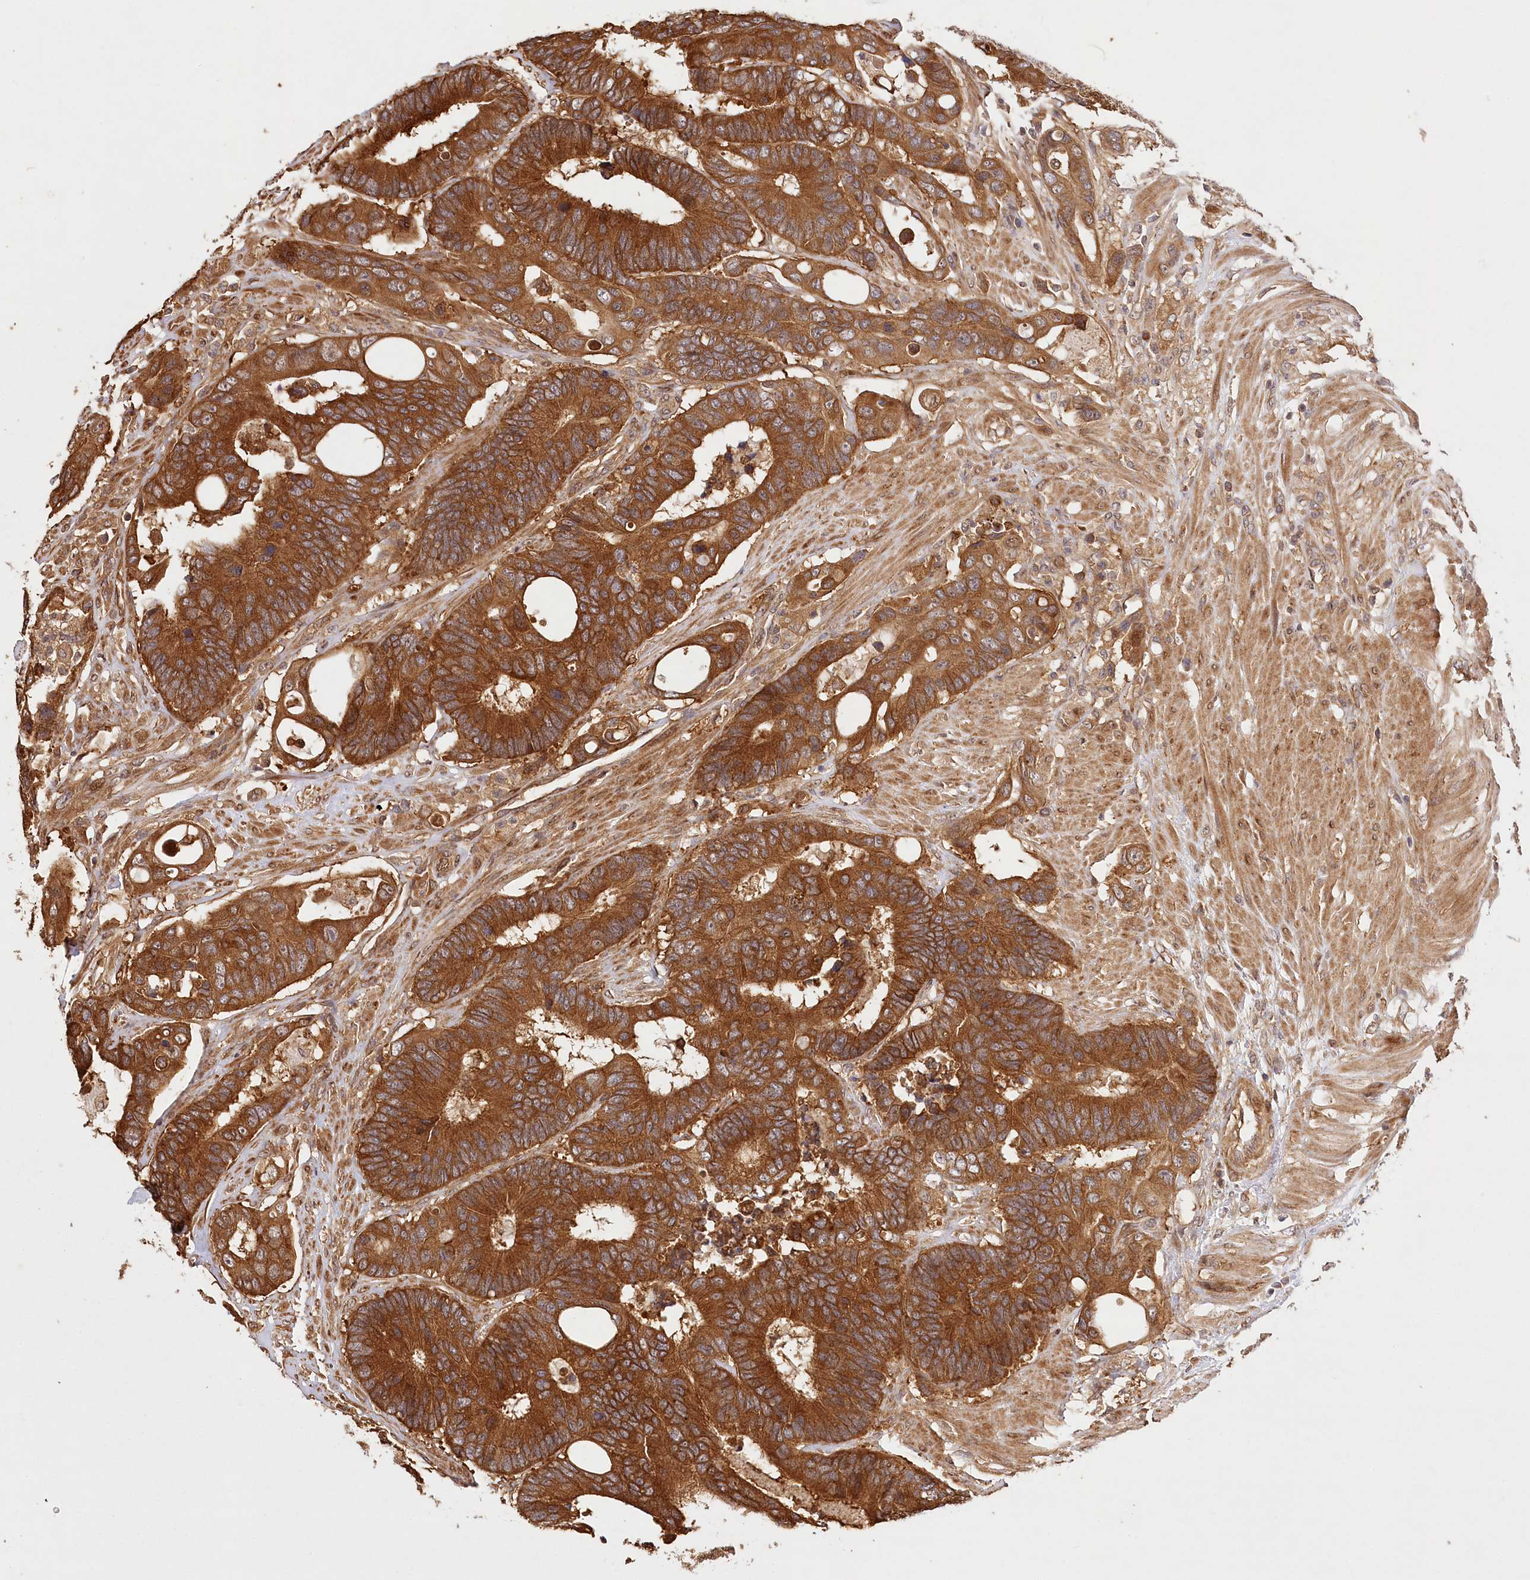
{"staining": {"intensity": "strong", "quantity": ">75%", "location": "cytoplasmic/membranous"}, "tissue": "colorectal cancer", "cell_type": "Tumor cells", "image_type": "cancer", "snomed": [{"axis": "morphology", "description": "Adenocarcinoma, NOS"}, {"axis": "topography", "description": "Rectum"}], "caption": "Colorectal adenocarcinoma stained with a protein marker displays strong staining in tumor cells.", "gene": "LSS", "patient": {"sex": "male", "age": 55}}